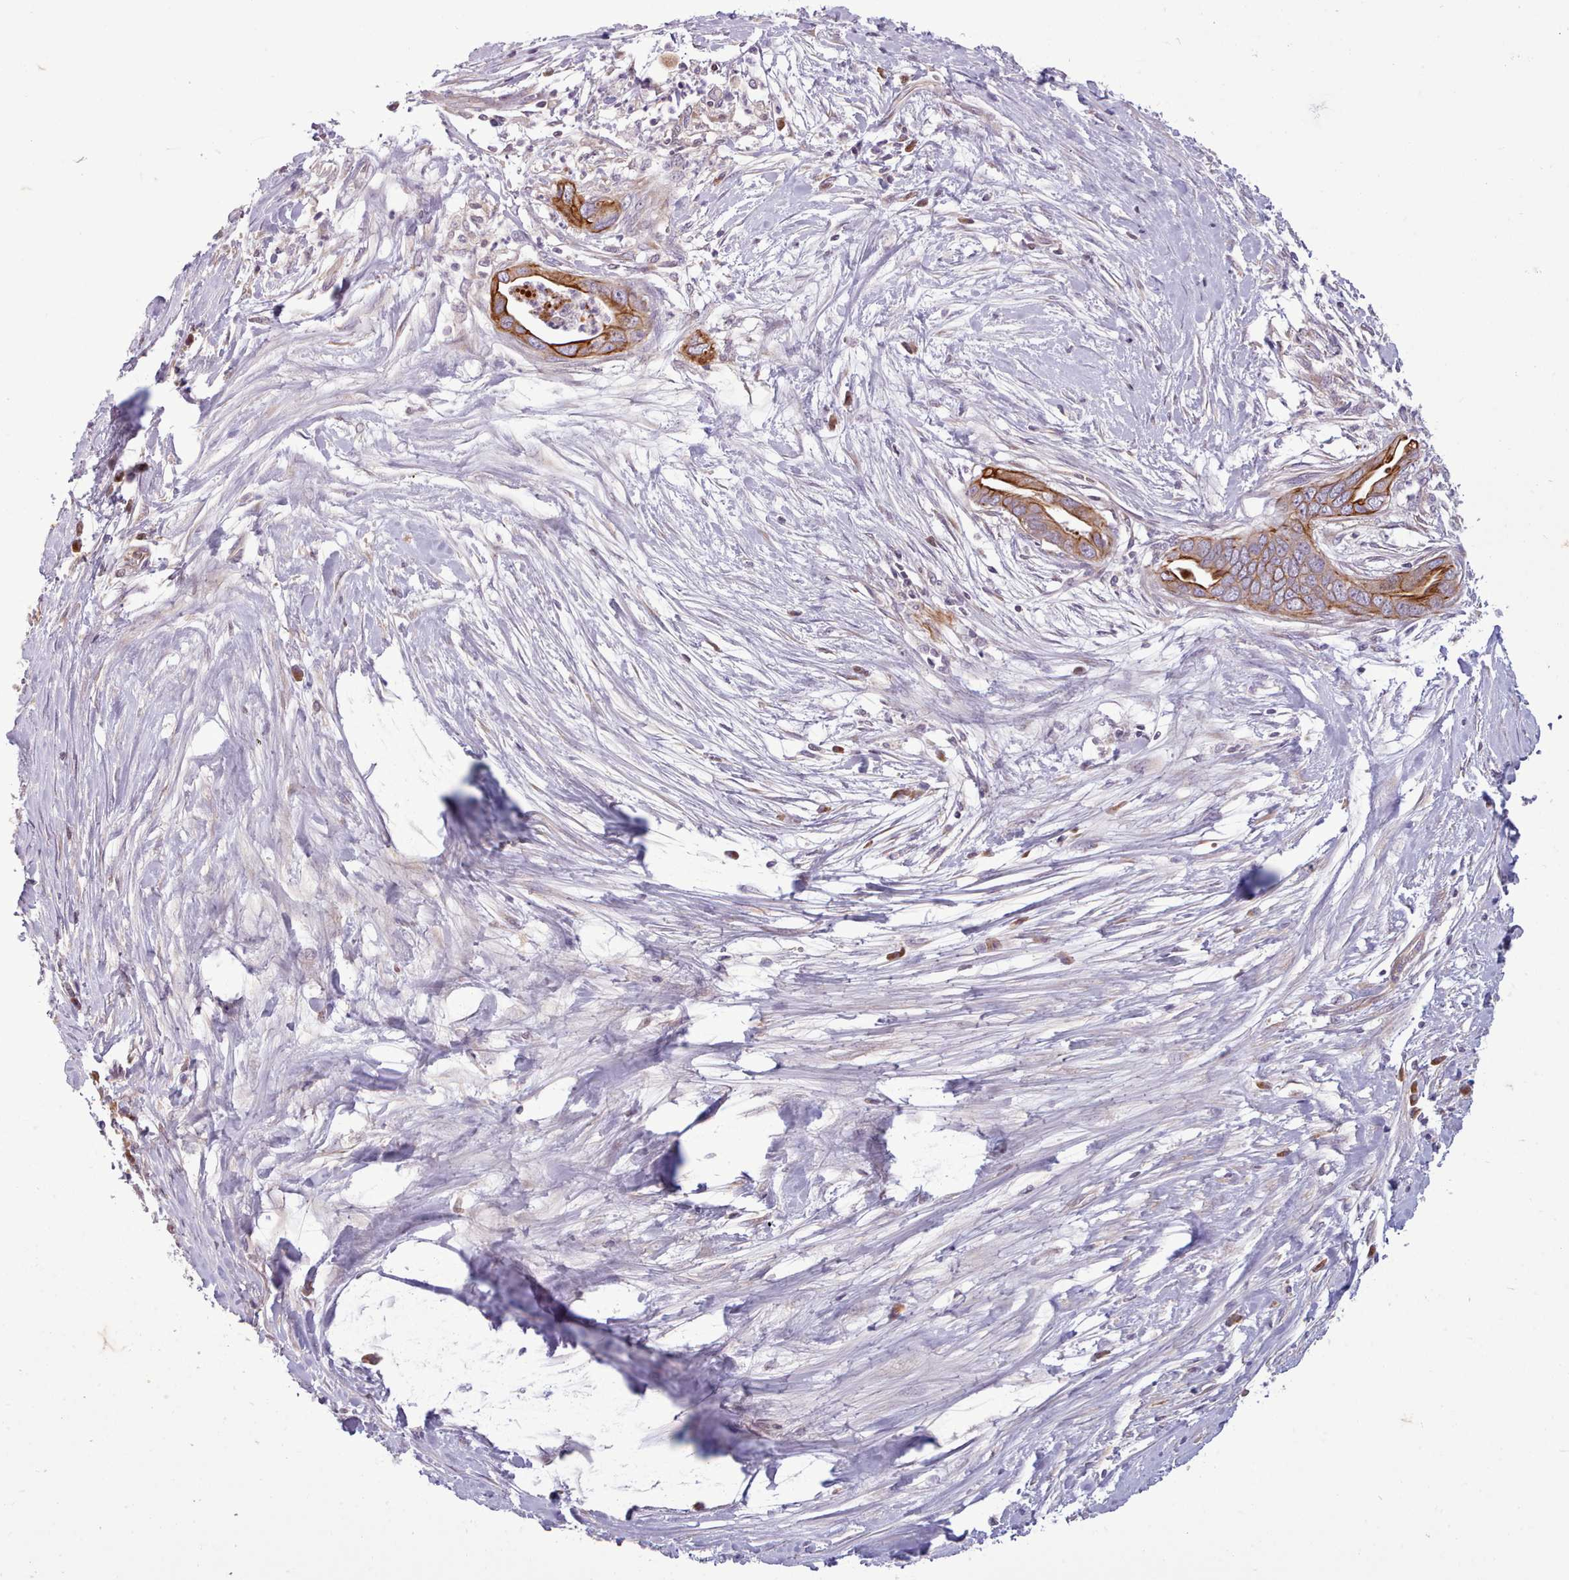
{"staining": {"intensity": "moderate", "quantity": ">75%", "location": "cytoplasmic/membranous"}, "tissue": "pancreatic cancer", "cell_type": "Tumor cells", "image_type": "cancer", "snomed": [{"axis": "morphology", "description": "Adenocarcinoma, NOS"}, {"axis": "topography", "description": "Pancreas"}], "caption": "This is a micrograph of immunohistochemistry staining of adenocarcinoma (pancreatic), which shows moderate positivity in the cytoplasmic/membranous of tumor cells.", "gene": "NMRK1", "patient": {"sex": "male", "age": 75}}